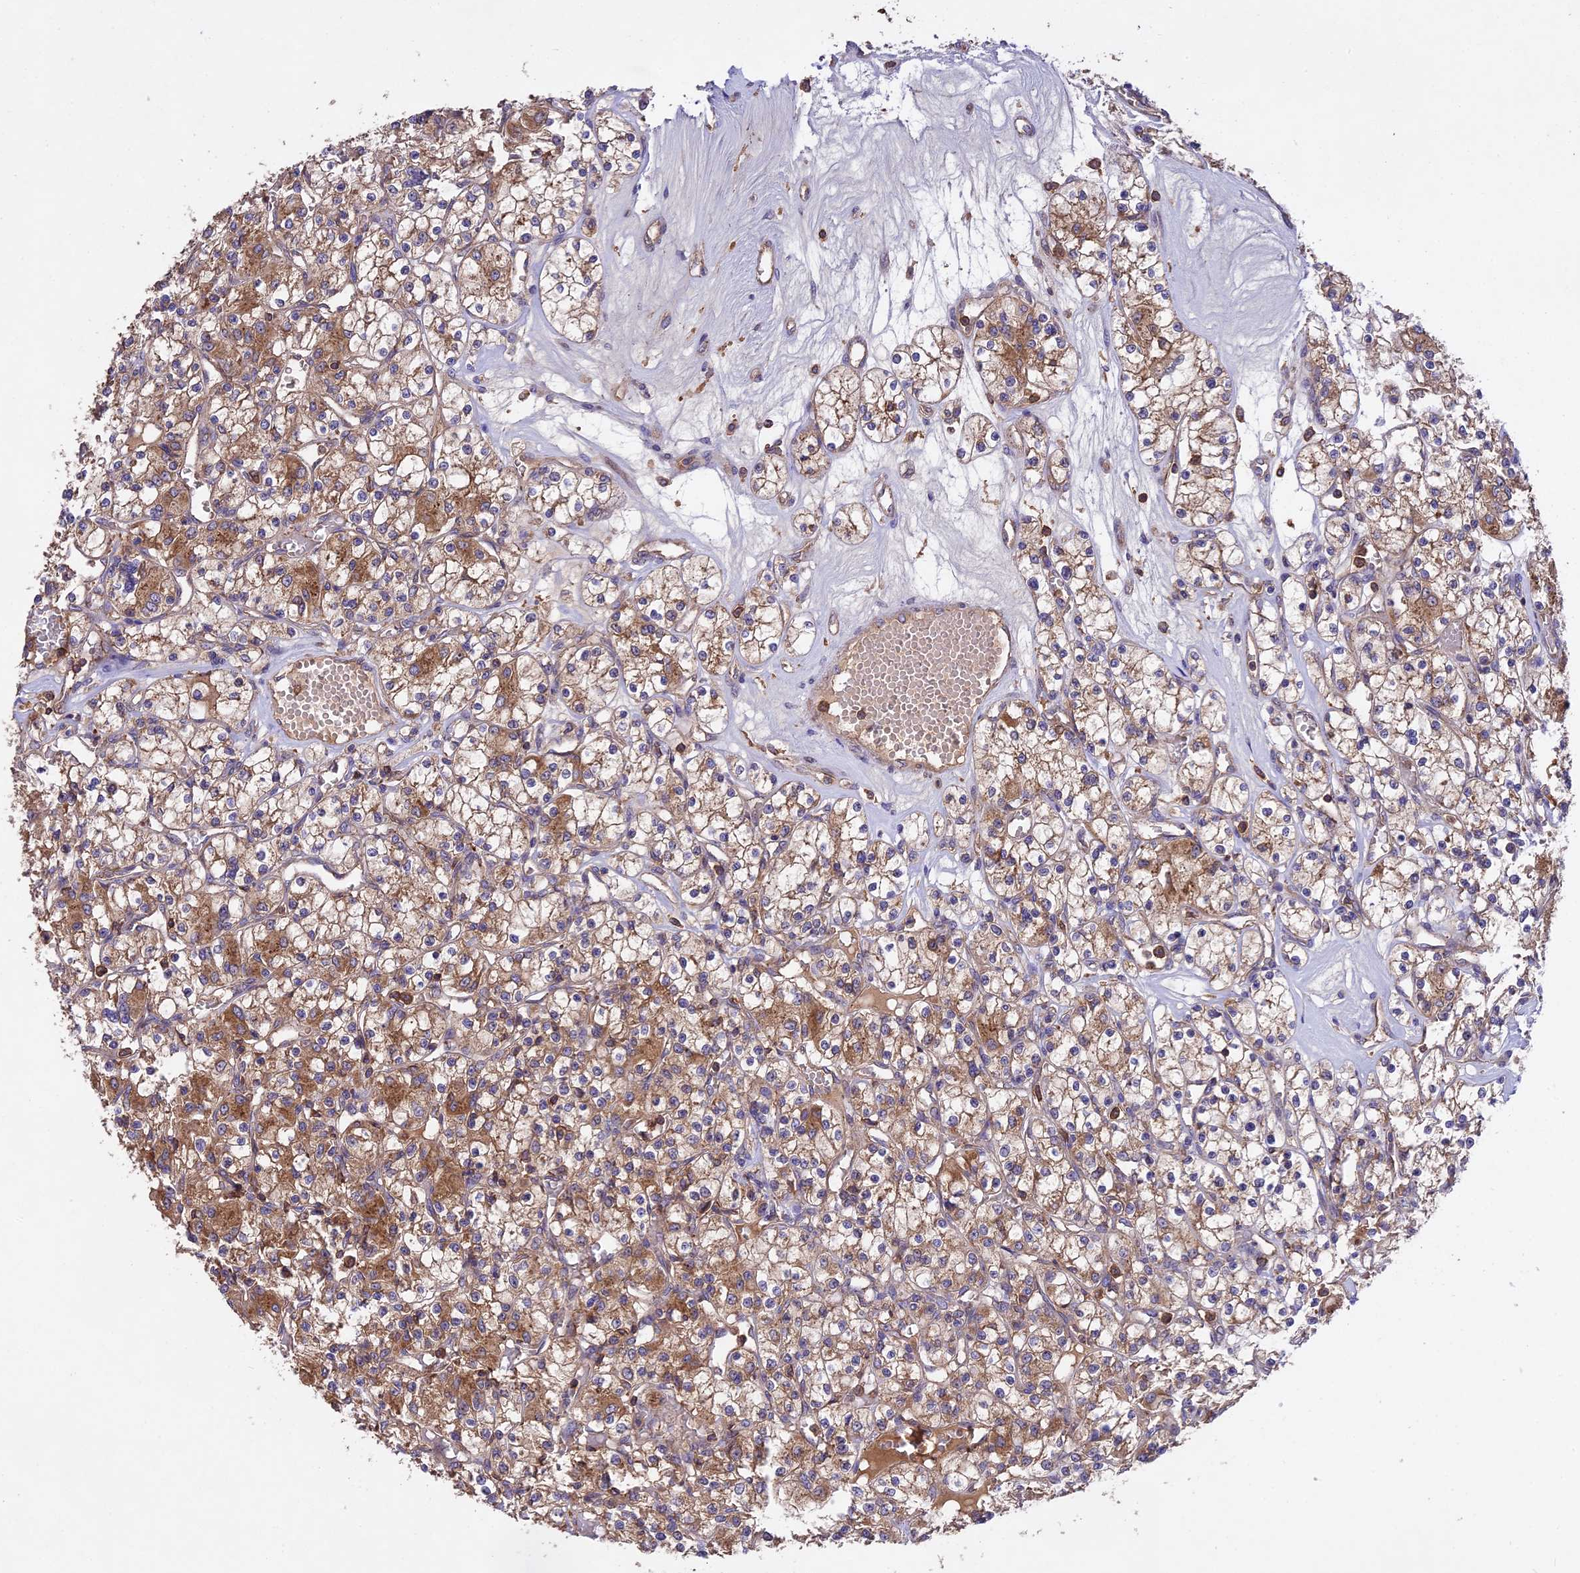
{"staining": {"intensity": "moderate", "quantity": ">75%", "location": "cytoplasmic/membranous"}, "tissue": "renal cancer", "cell_type": "Tumor cells", "image_type": "cancer", "snomed": [{"axis": "morphology", "description": "Adenocarcinoma, NOS"}, {"axis": "topography", "description": "Kidney"}], "caption": "This micrograph displays immunohistochemistry staining of human adenocarcinoma (renal), with medium moderate cytoplasmic/membranous positivity in approximately >75% of tumor cells.", "gene": "NUDT8", "patient": {"sex": "female", "age": 59}}